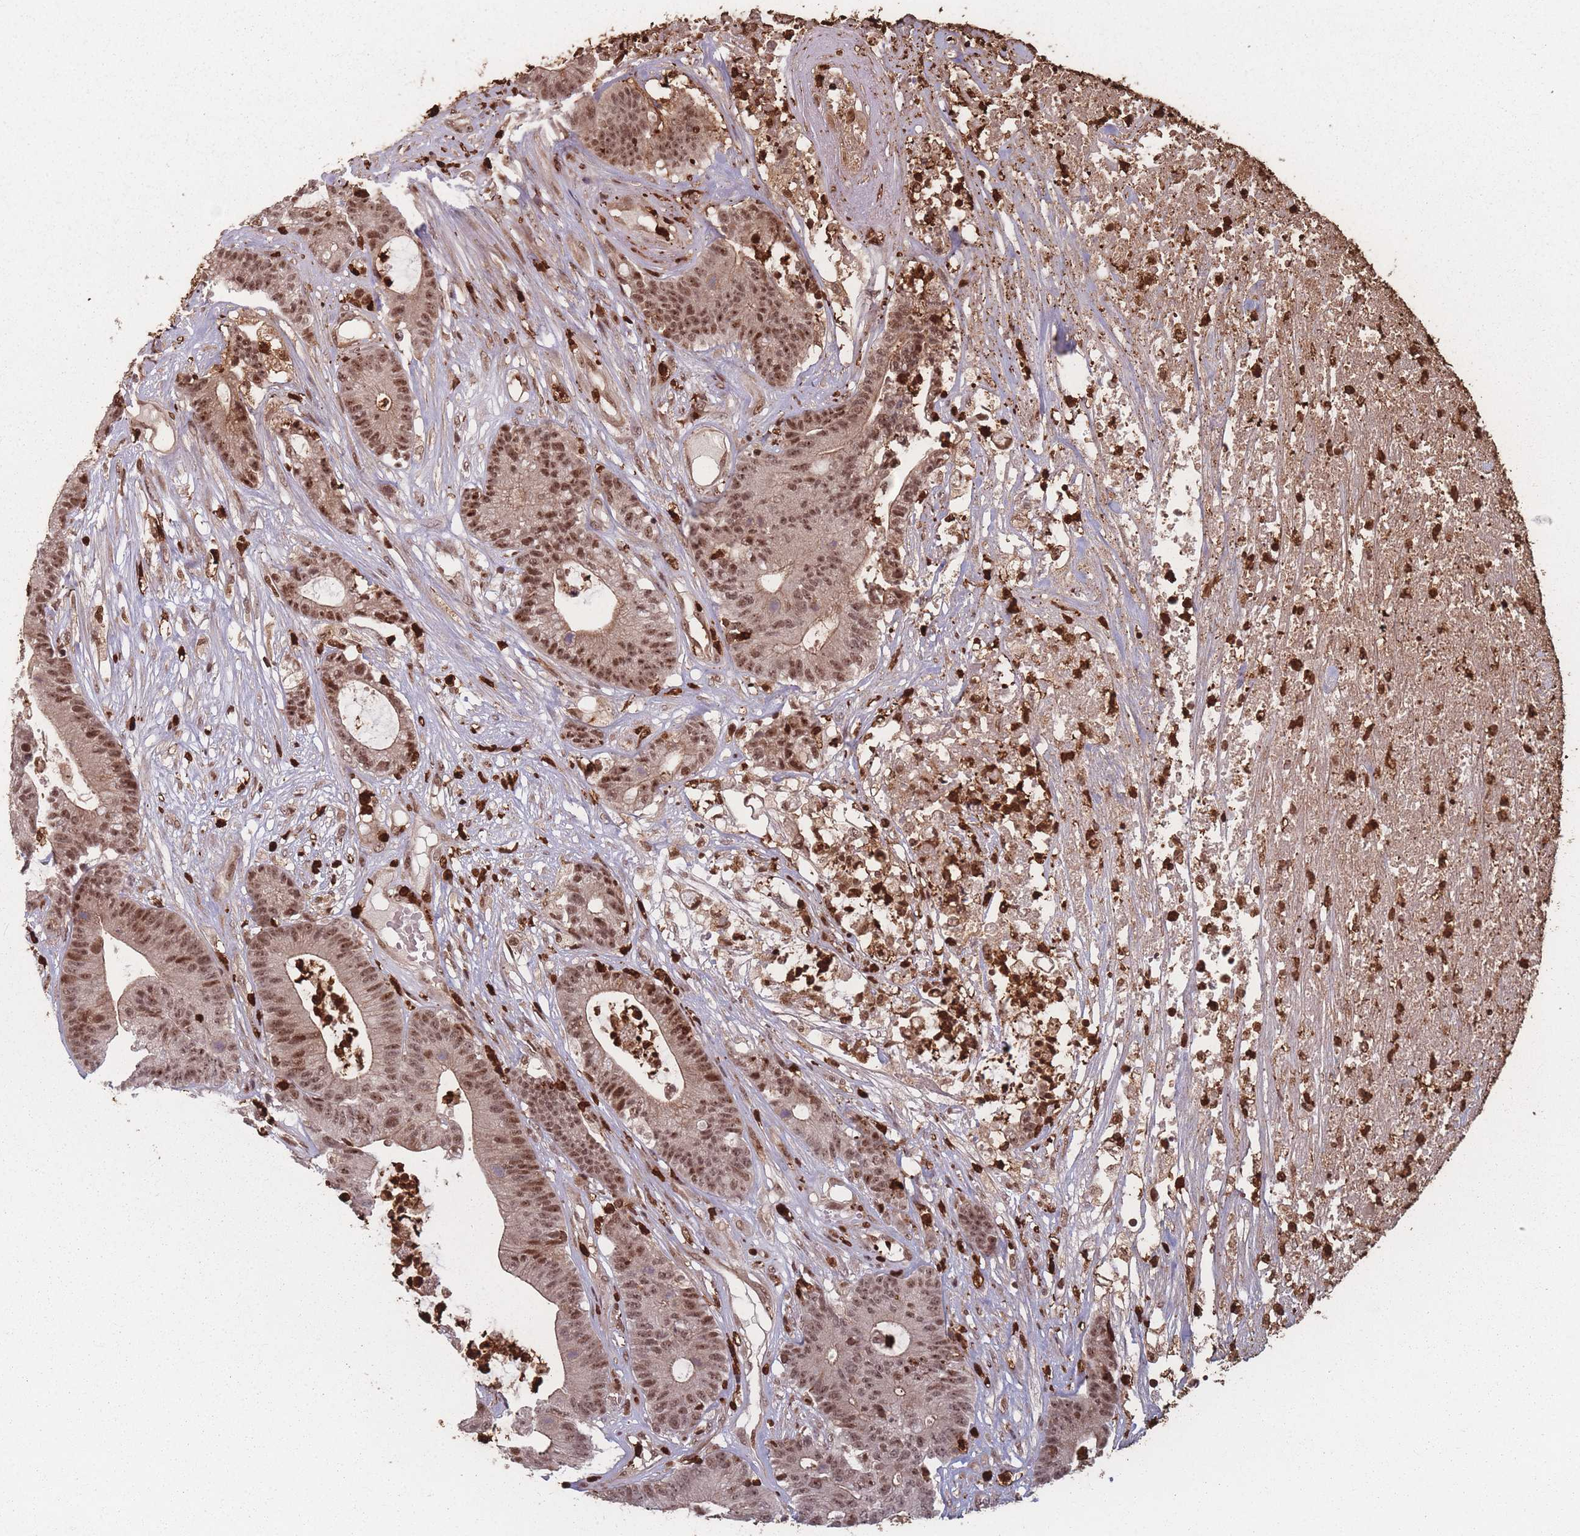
{"staining": {"intensity": "moderate", "quantity": ">75%", "location": "nuclear"}, "tissue": "colorectal cancer", "cell_type": "Tumor cells", "image_type": "cancer", "snomed": [{"axis": "morphology", "description": "Adenocarcinoma, NOS"}, {"axis": "topography", "description": "Colon"}], "caption": "Adenocarcinoma (colorectal) stained with immunohistochemistry (IHC) demonstrates moderate nuclear positivity in approximately >75% of tumor cells.", "gene": "WDR55", "patient": {"sex": "female", "age": 84}}